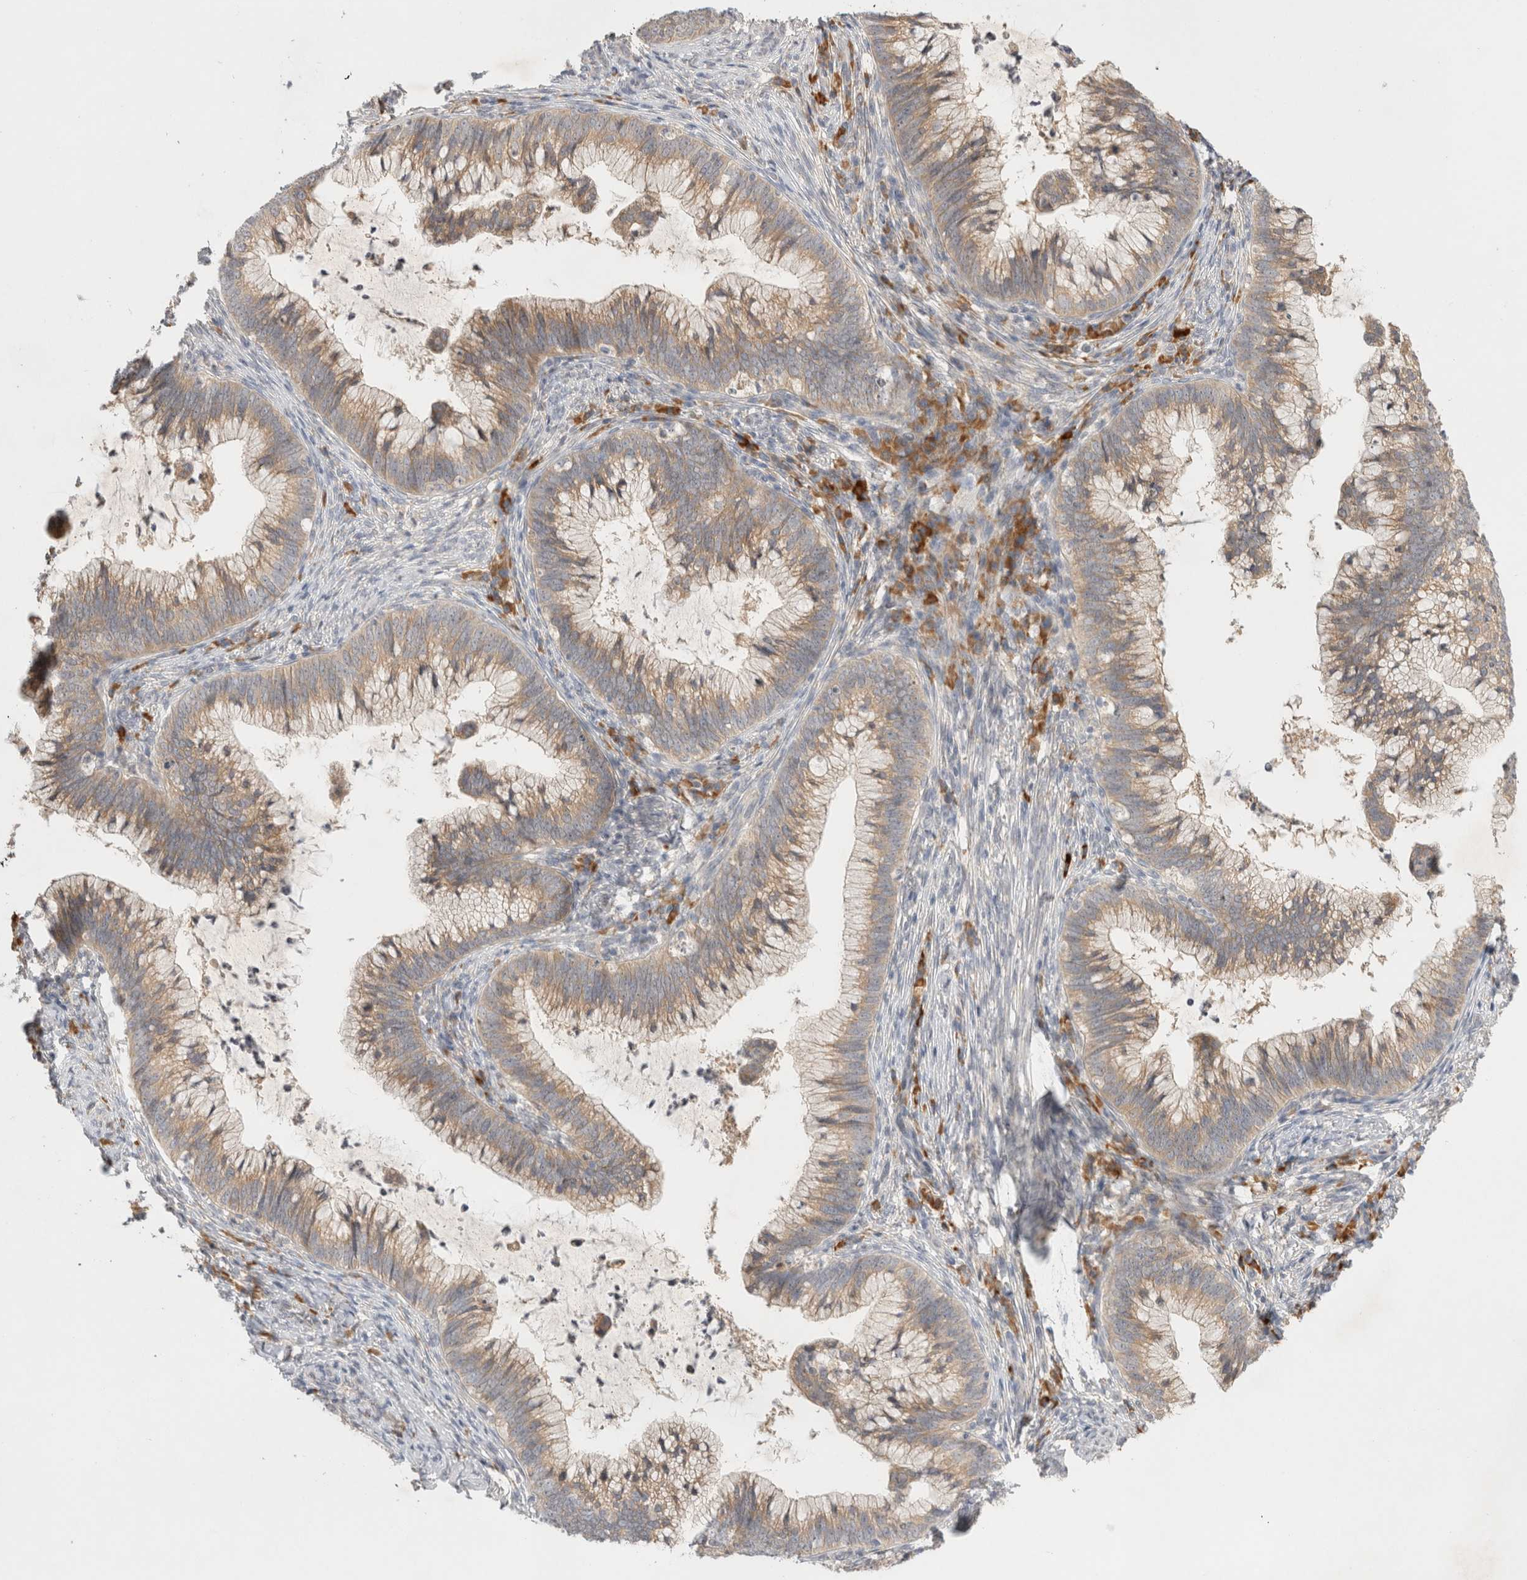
{"staining": {"intensity": "moderate", "quantity": ">75%", "location": "cytoplasmic/membranous"}, "tissue": "cervical cancer", "cell_type": "Tumor cells", "image_type": "cancer", "snomed": [{"axis": "morphology", "description": "Adenocarcinoma, NOS"}, {"axis": "topography", "description": "Cervix"}], "caption": "A brown stain labels moderate cytoplasmic/membranous expression of a protein in cervical cancer tumor cells.", "gene": "NEDD4L", "patient": {"sex": "female", "age": 36}}